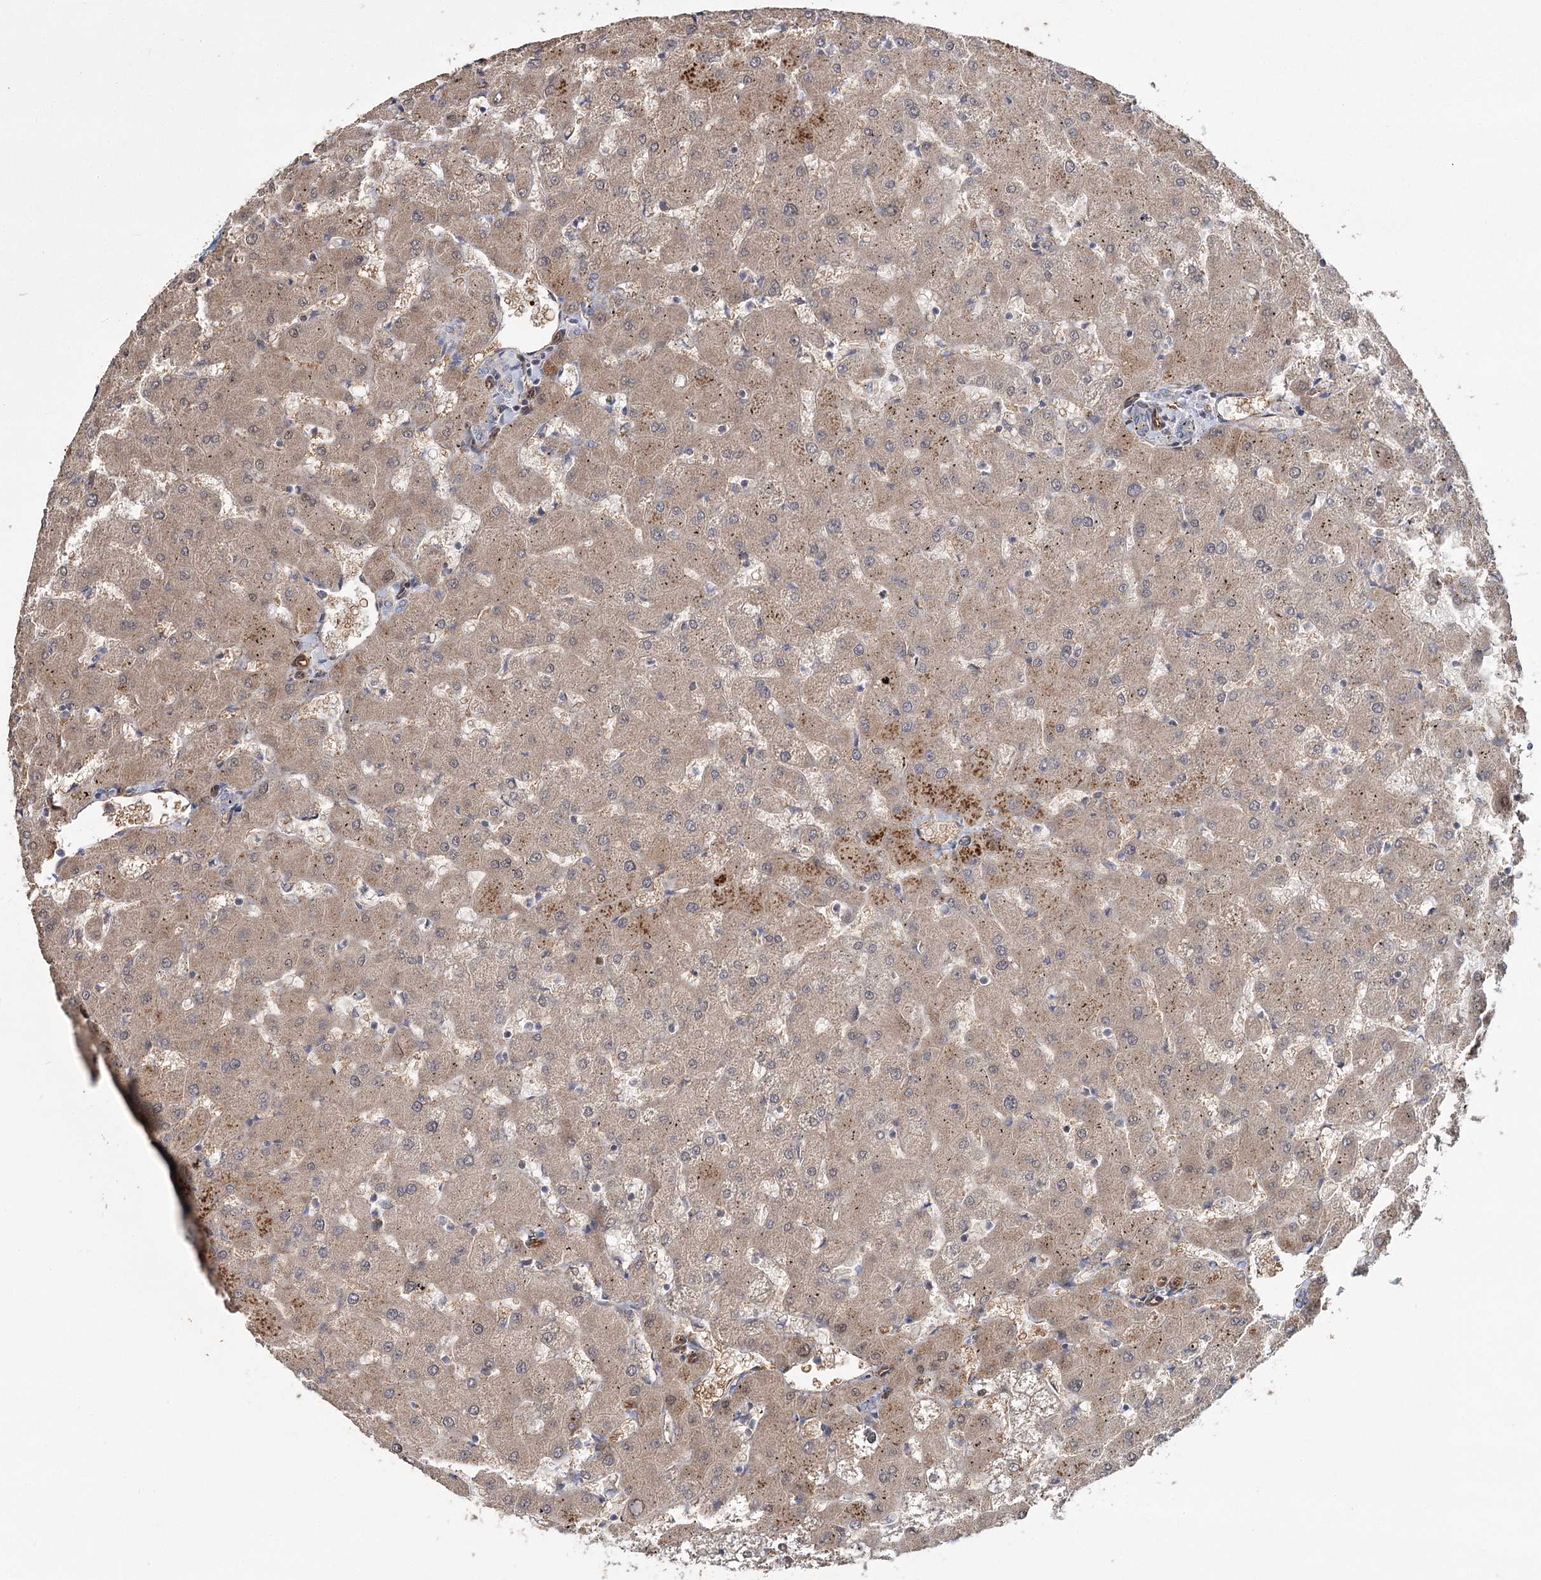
{"staining": {"intensity": "negative", "quantity": "none", "location": "none"}, "tissue": "liver", "cell_type": "Cholangiocytes", "image_type": "normal", "snomed": [{"axis": "morphology", "description": "Normal tissue, NOS"}, {"axis": "topography", "description": "Liver"}], "caption": "A histopathology image of liver stained for a protein exhibits no brown staining in cholangiocytes. Brightfield microscopy of immunohistochemistry (IHC) stained with DAB (brown) and hematoxylin (blue), captured at high magnification.", "gene": "TMEM164", "patient": {"sex": "female", "age": 63}}